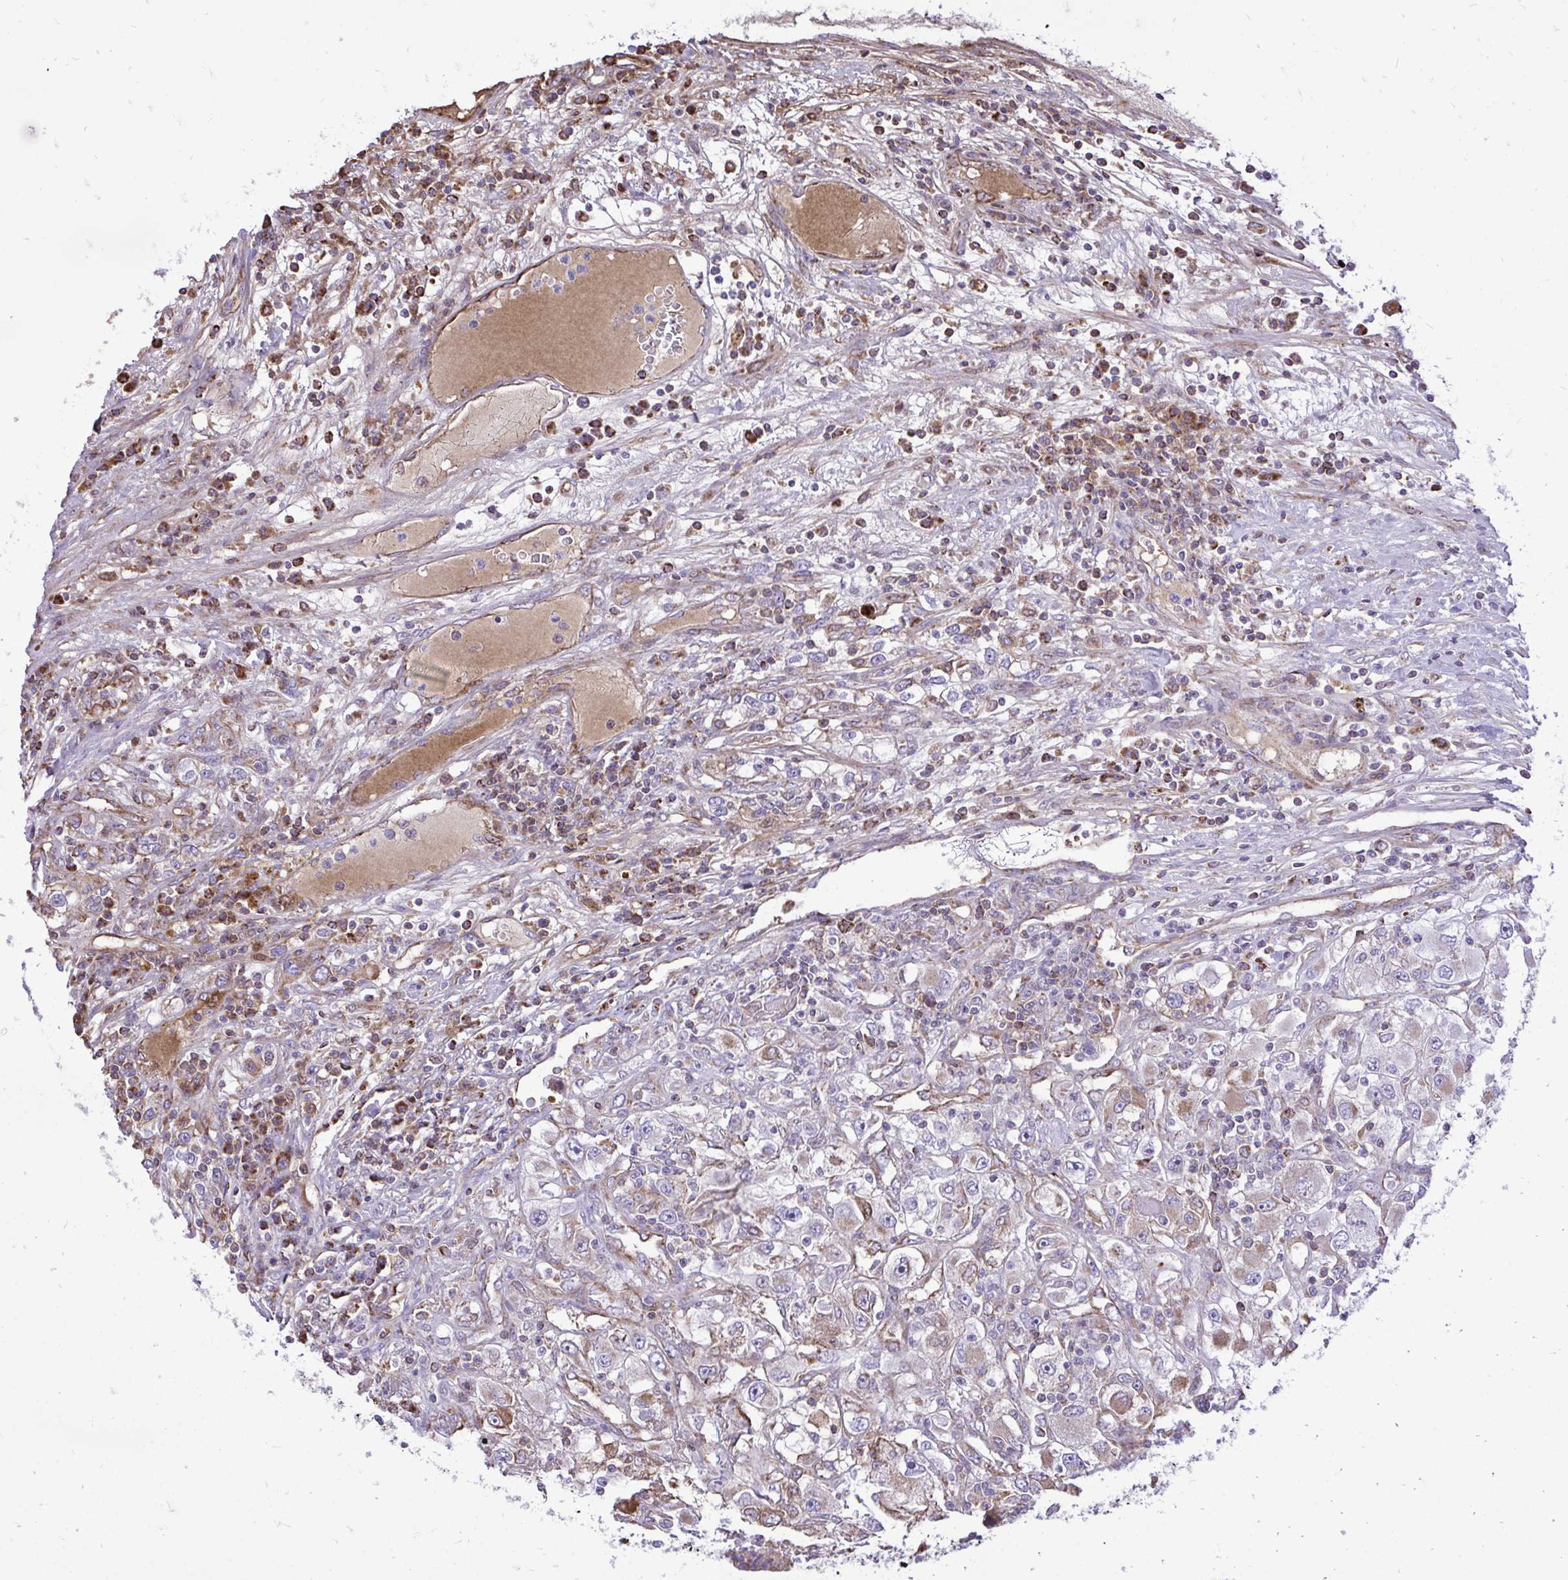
{"staining": {"intensity": "moderate", "quantity": "25%-75%", "location": "cytoplasmic/membranous"}, "tissue": "renal cancer", "cell_type": "Tumor cells", "image_type": "cancer", "snomed": [{"axis": "morphology", "description": "Adenocarcinoma, NOS"}, {"axis": "topography", "description": "Kidney"}], "caption": "An image of renal cancer (adenocarcinoma) stained for a protein displays moderate cytoplasmic/membranous brown staining in tumor cells. (DAB (3,3'-diaminobenzidine) IHC, brown staining for protein, blue staining for nuclei).", "gene": "ATP13A2", "patient": {"sex": "female", "age": 52}}